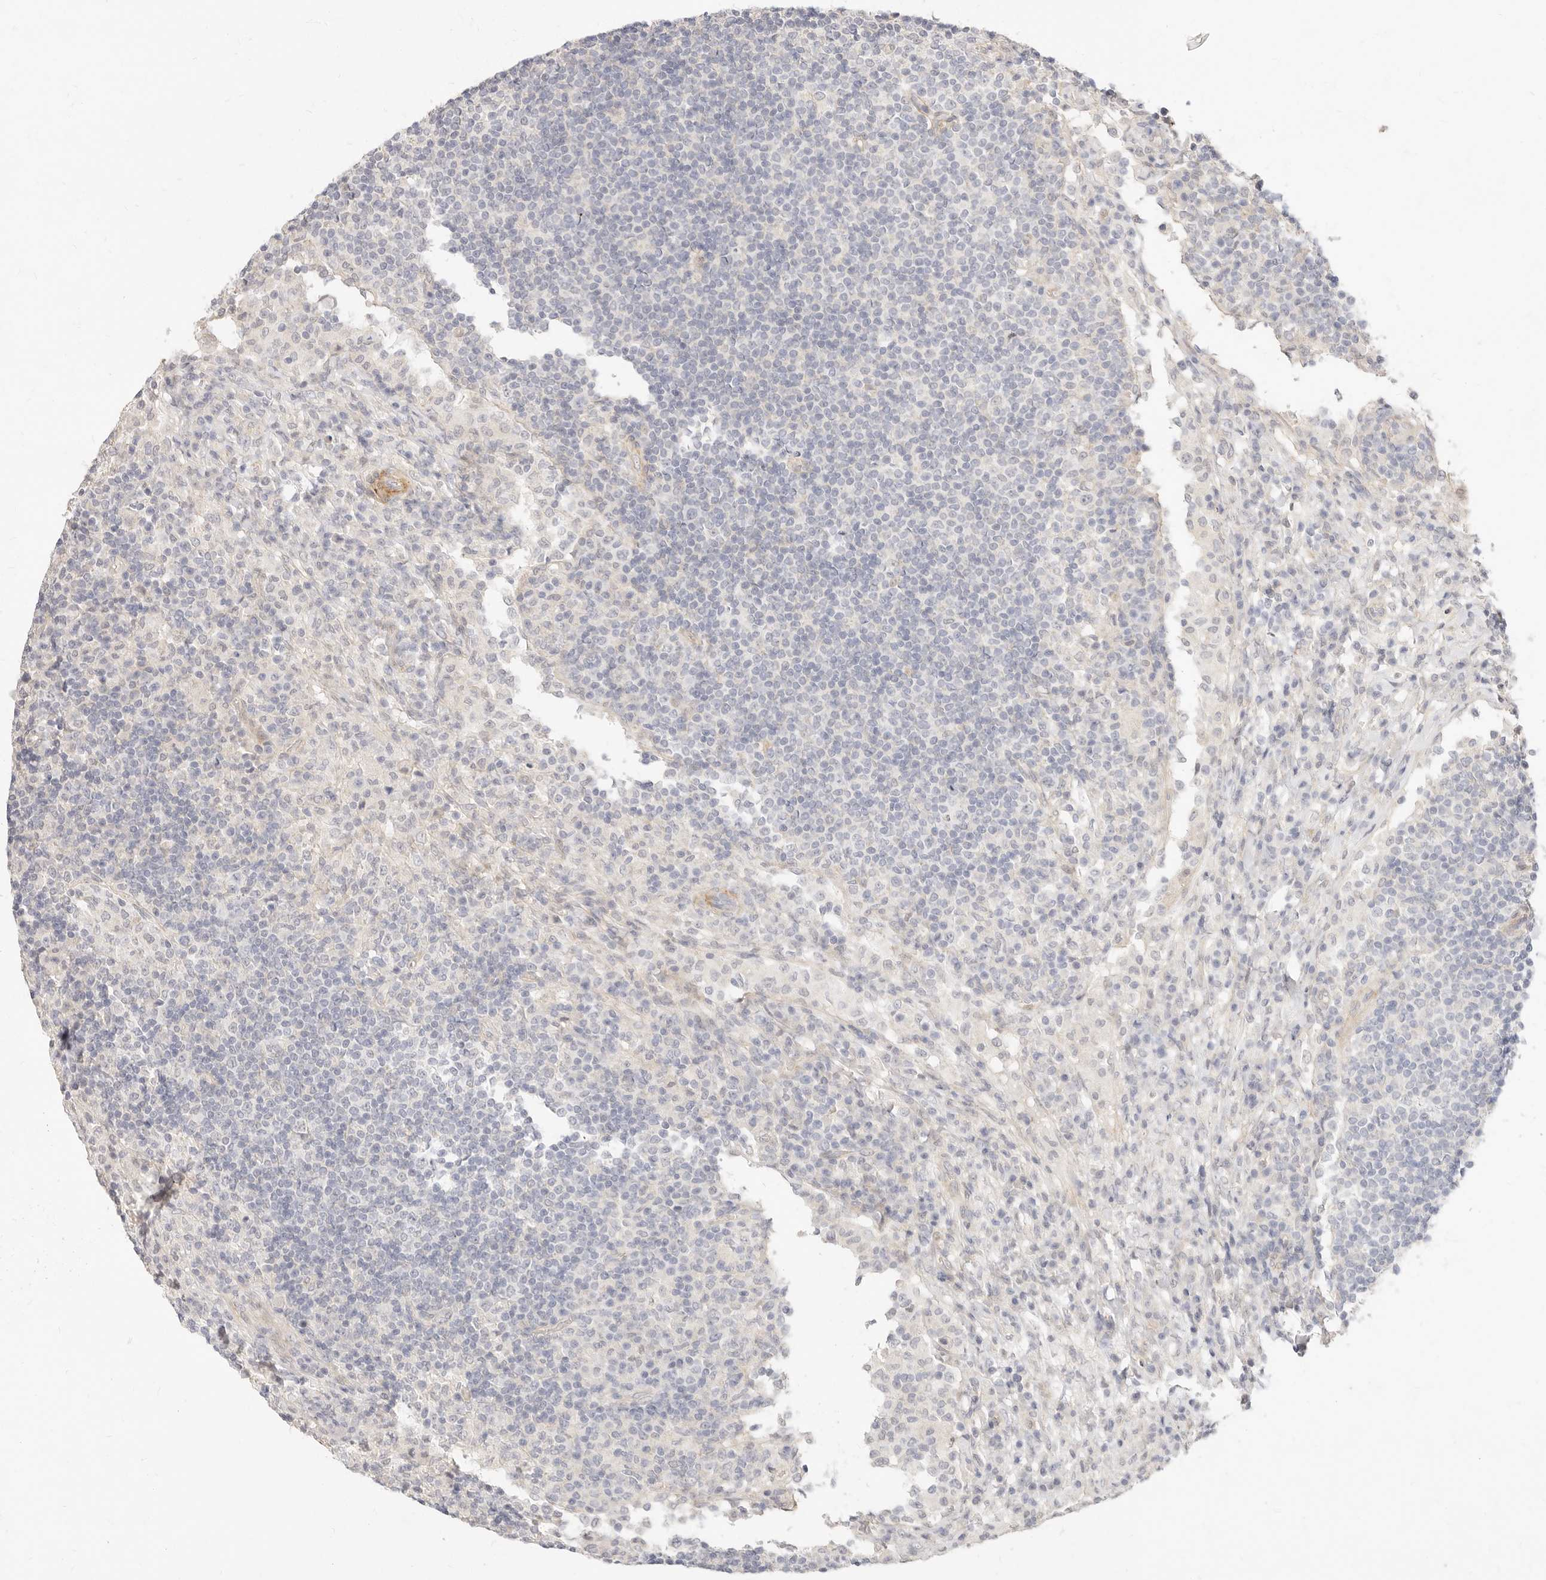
{"staining": {"intensity": "negative", "quantity": "none", "location": "none"}, "tissue": "lymph node", "cell_type": "Germinal center cells", "image_type": "normal", "snomed": [{"axis": "morphology", "description": "Normal tissue, NOS"}, {"axis": "topography", "description": "Lymph node"}], "caption": "High power microscopy image of an immunohistochemistry (IHC) micrograph of normal lymph node, revealing no significant staining in germinal center cells. Brightfield microscopy of IHC stained with DAB (brown) and hematoxylin (blue), captured at high magnification.", "gene": "UBXN10", "patient": {"sex": "female", "age": 53}}